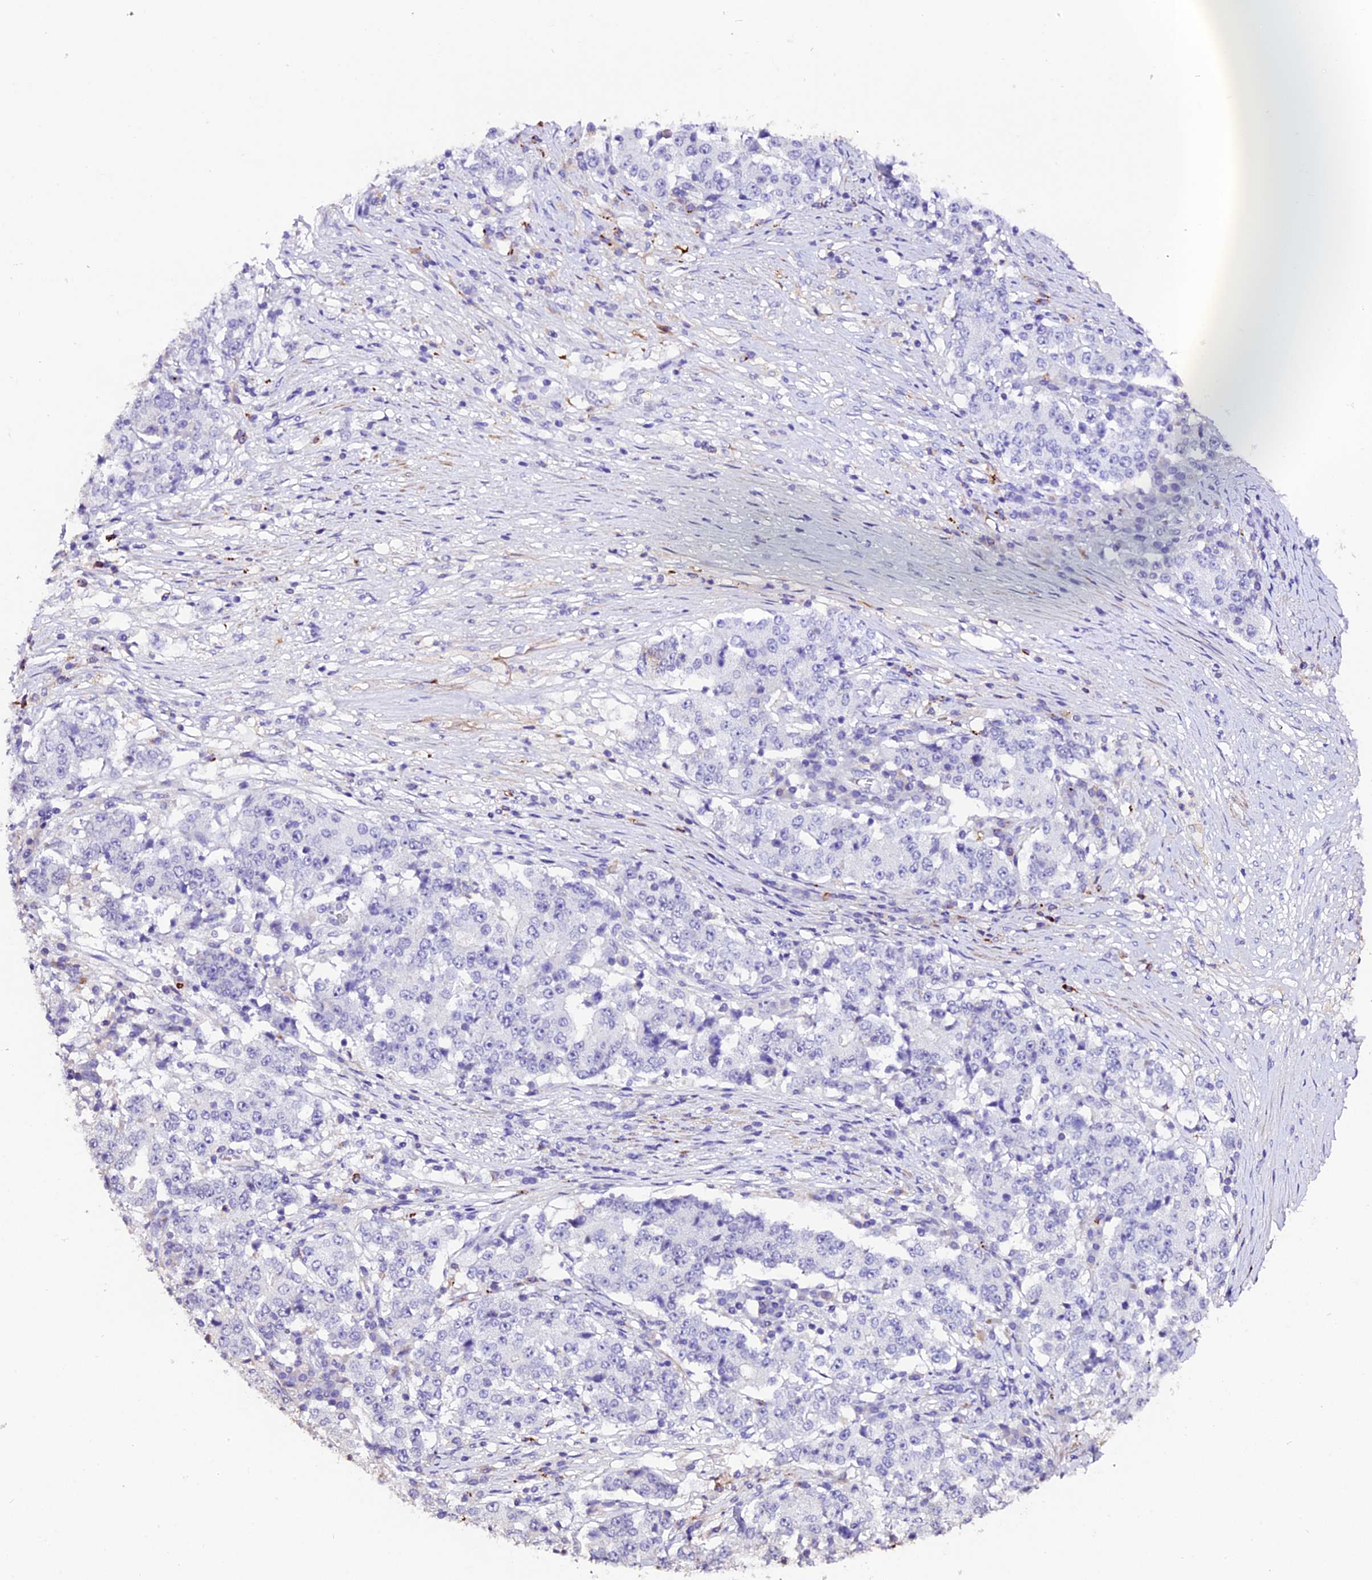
{"staining": {"intensity": "negative", "quantity": "none", "location": "none"}, "tissue": "stomach cancer", "cell_type": "Tumor cells", "image_type": "cancer", "snomed": [{"axis": "morphology", "description": "Adenocarcinoma, NOS"}, {"axis": "topography", "description": "Stomach"}], "caption": "DAB immunohistochemical staining of human stomach cancer (adenocarcinoma) exhibits no significant expression in tumor cells.", "gene": "MEX3B", "patient": {"sex": "male", "age": 59}}